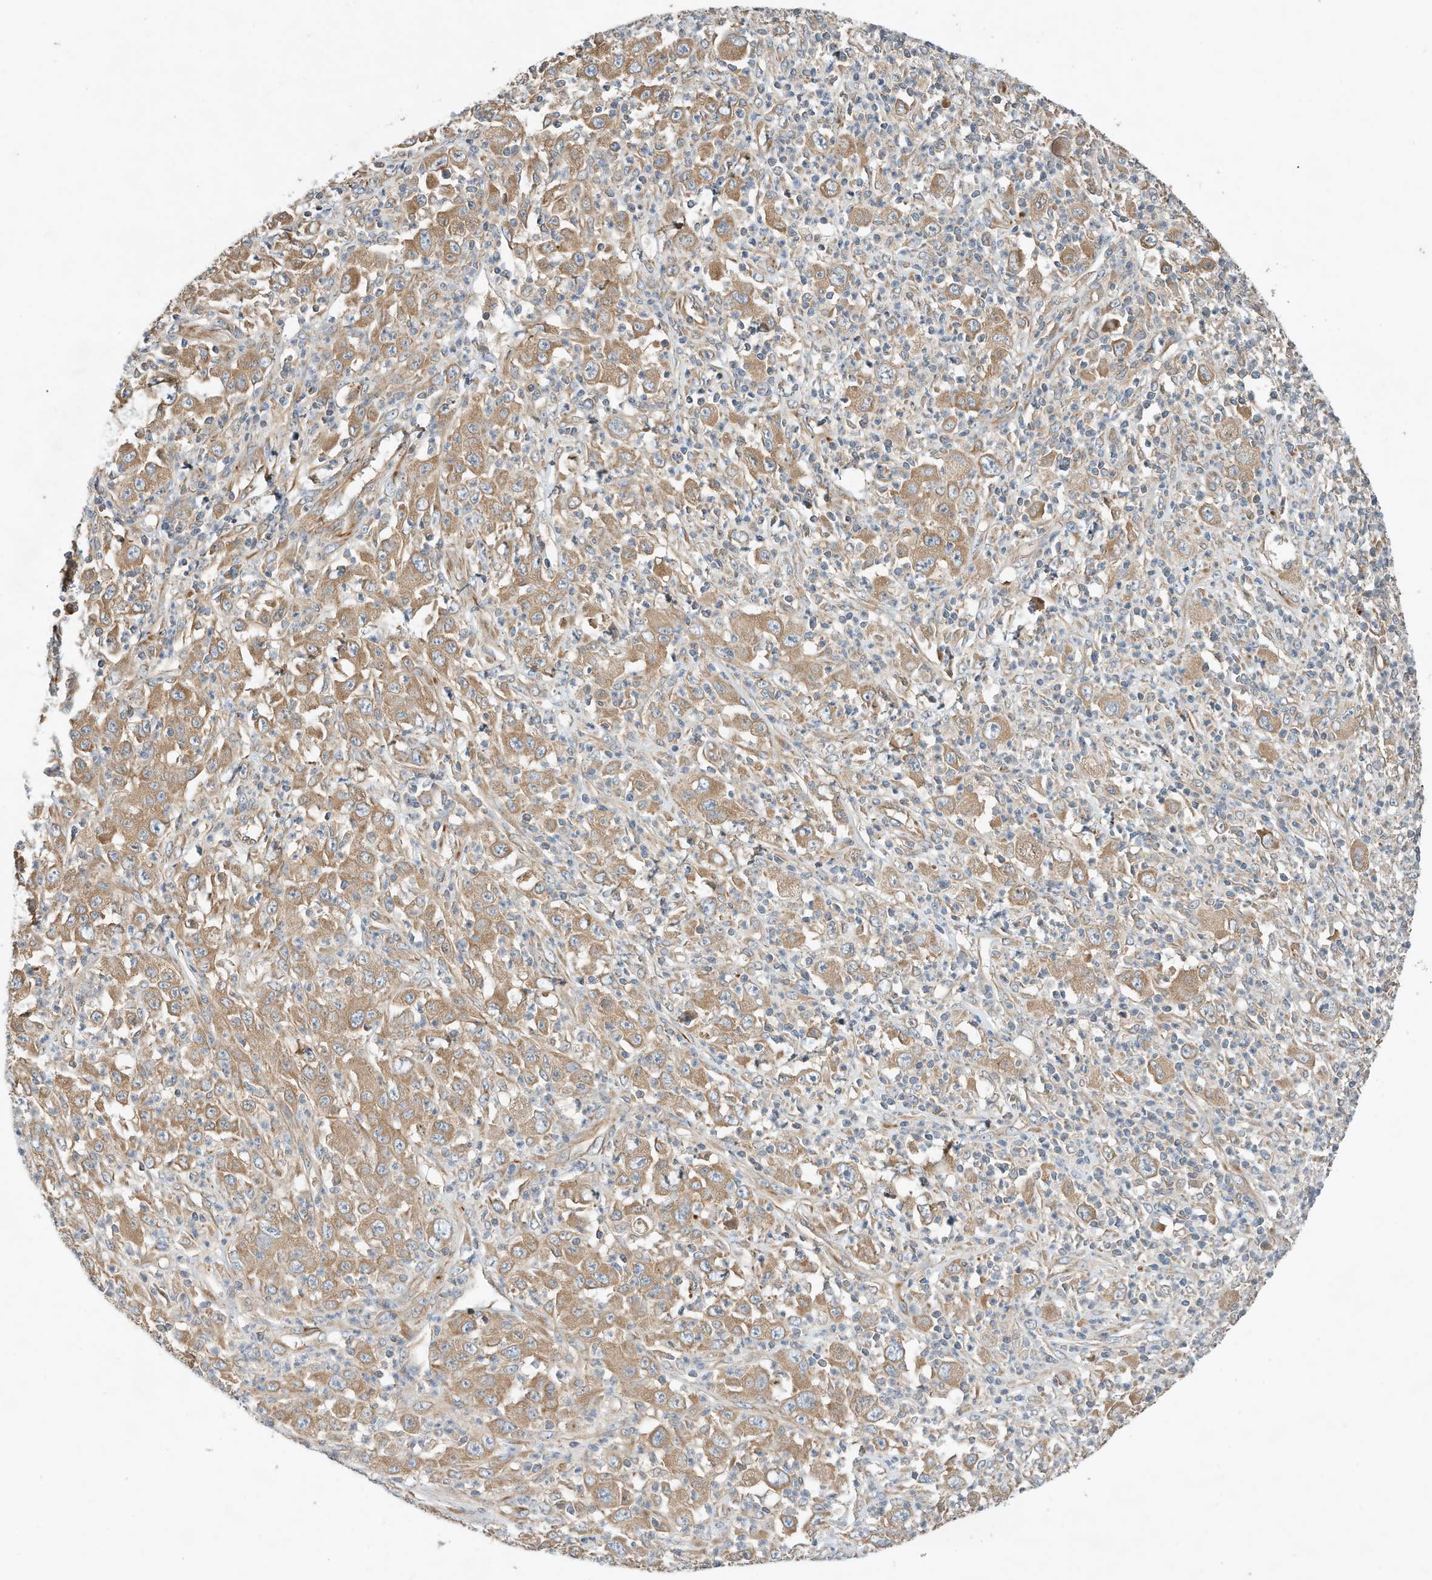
{"staining": {"intensity": "moderate", "quantity": ">75%", "location": "cytoplasmic/membranous"}, "tissue": "melanoma", "cell_type": "Tumor cells", "image_type": "cancer", "snomed": [{"axis": "morphology", "description": "Malignant melanoma, Metastatic site"}, {"axis": "topography", "description": "Skin"}], "caption": "An image of melanoma stained for a protein exhibits moderate cytoplasmic/membranous brown staining in tumor cells.", "gene": "CPAMD8", "patient": {"sex": "female", "age": 56}}